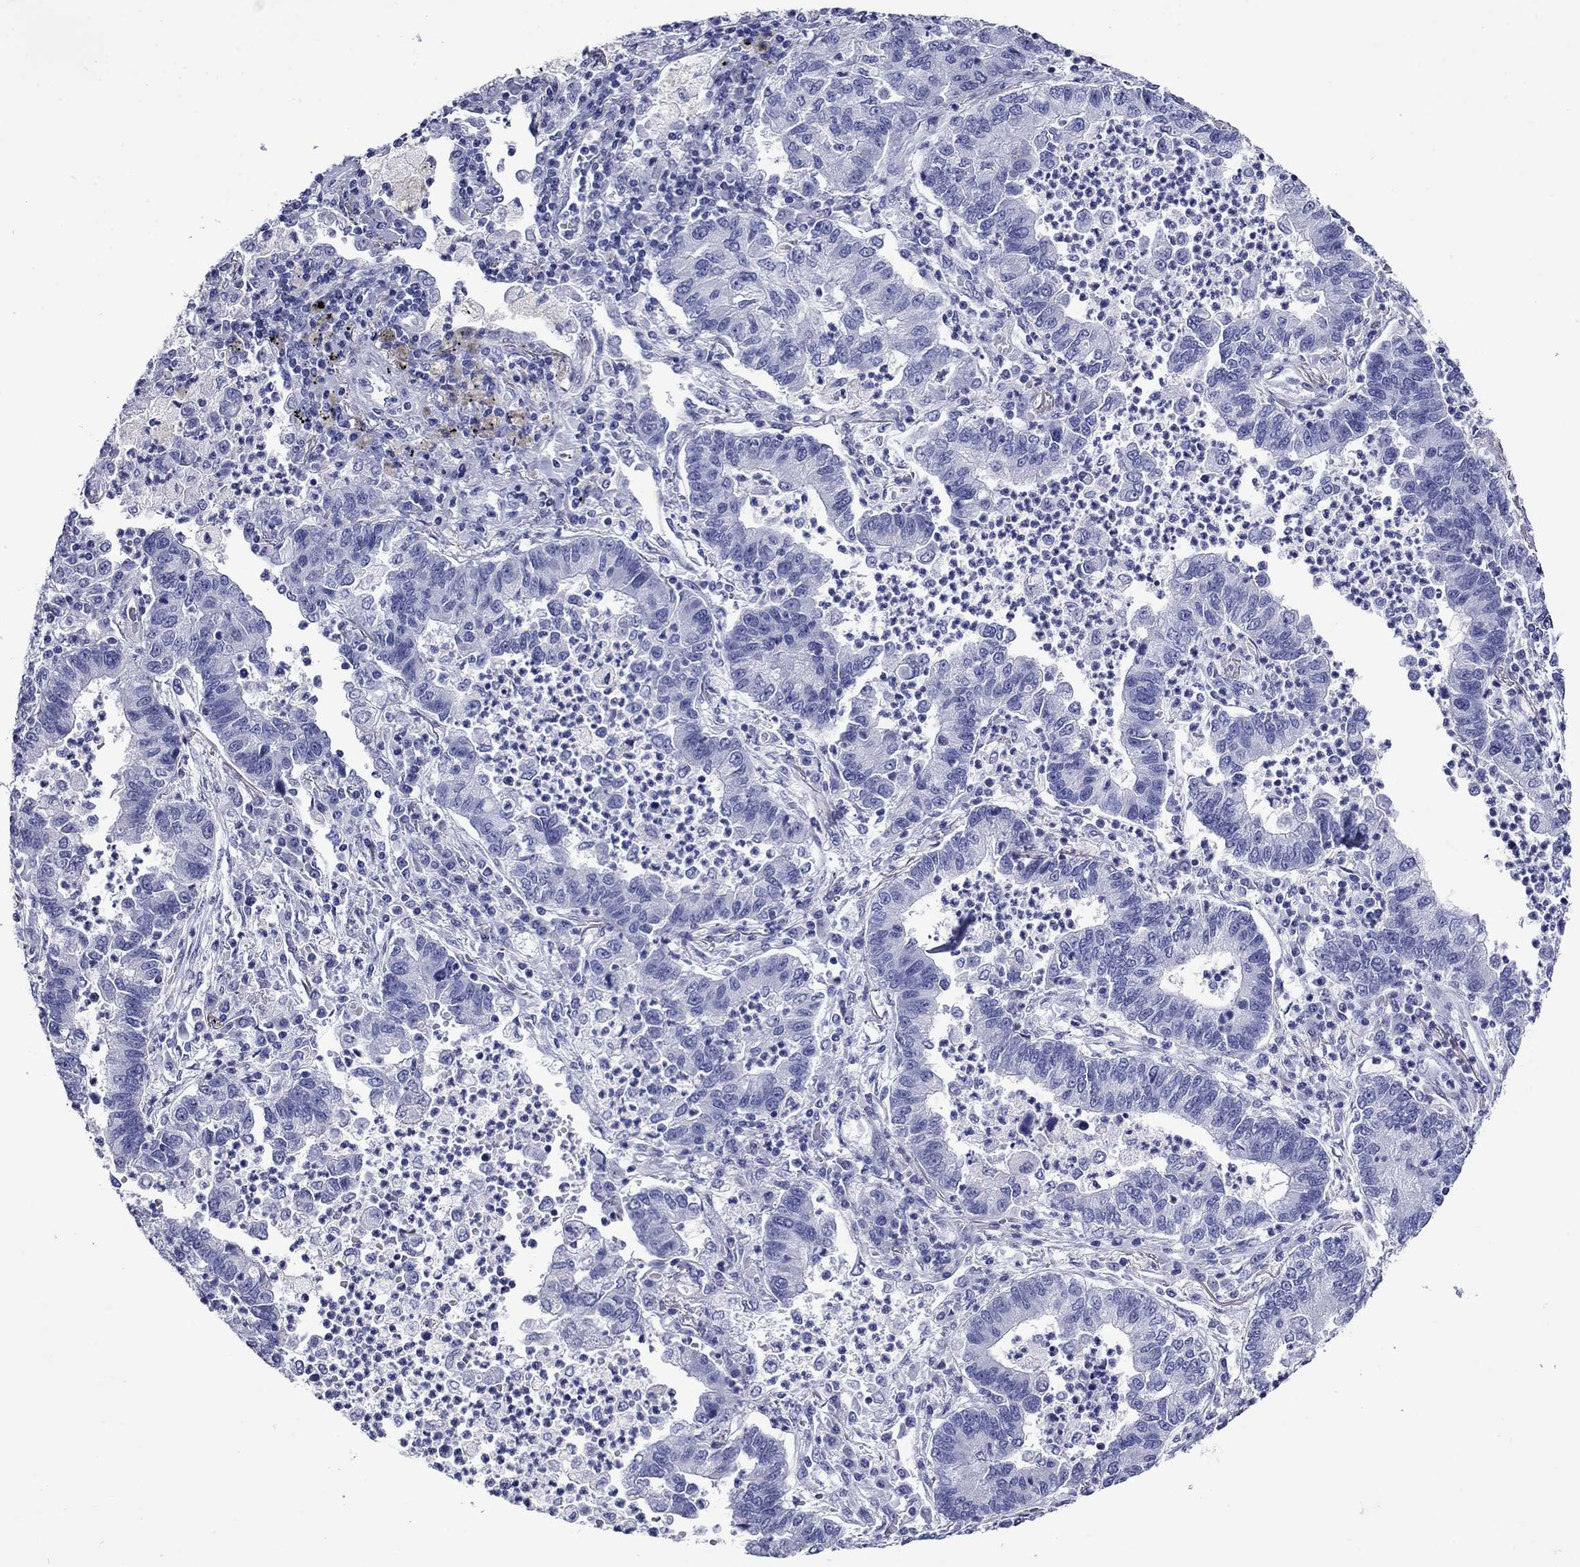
{"staining": {"intensity": "negative", "quantity": "none", "location": "none"}, "tissue": "lung cancer", "cell_type": "Tumor cells", "image_type": "cancer", "snomed": [{"axis": "morphology", "description": "Adenocarcinoma, NOS"}, {"axis": "topography", "description": "Lung"}], "caption": "An immunohistochemistry (IHC) image of lung cancer is shown. There is no staining in tumor cells of lung cancer.", "gene": "GIP", "patient": {"sex": "female", "age": 57}}